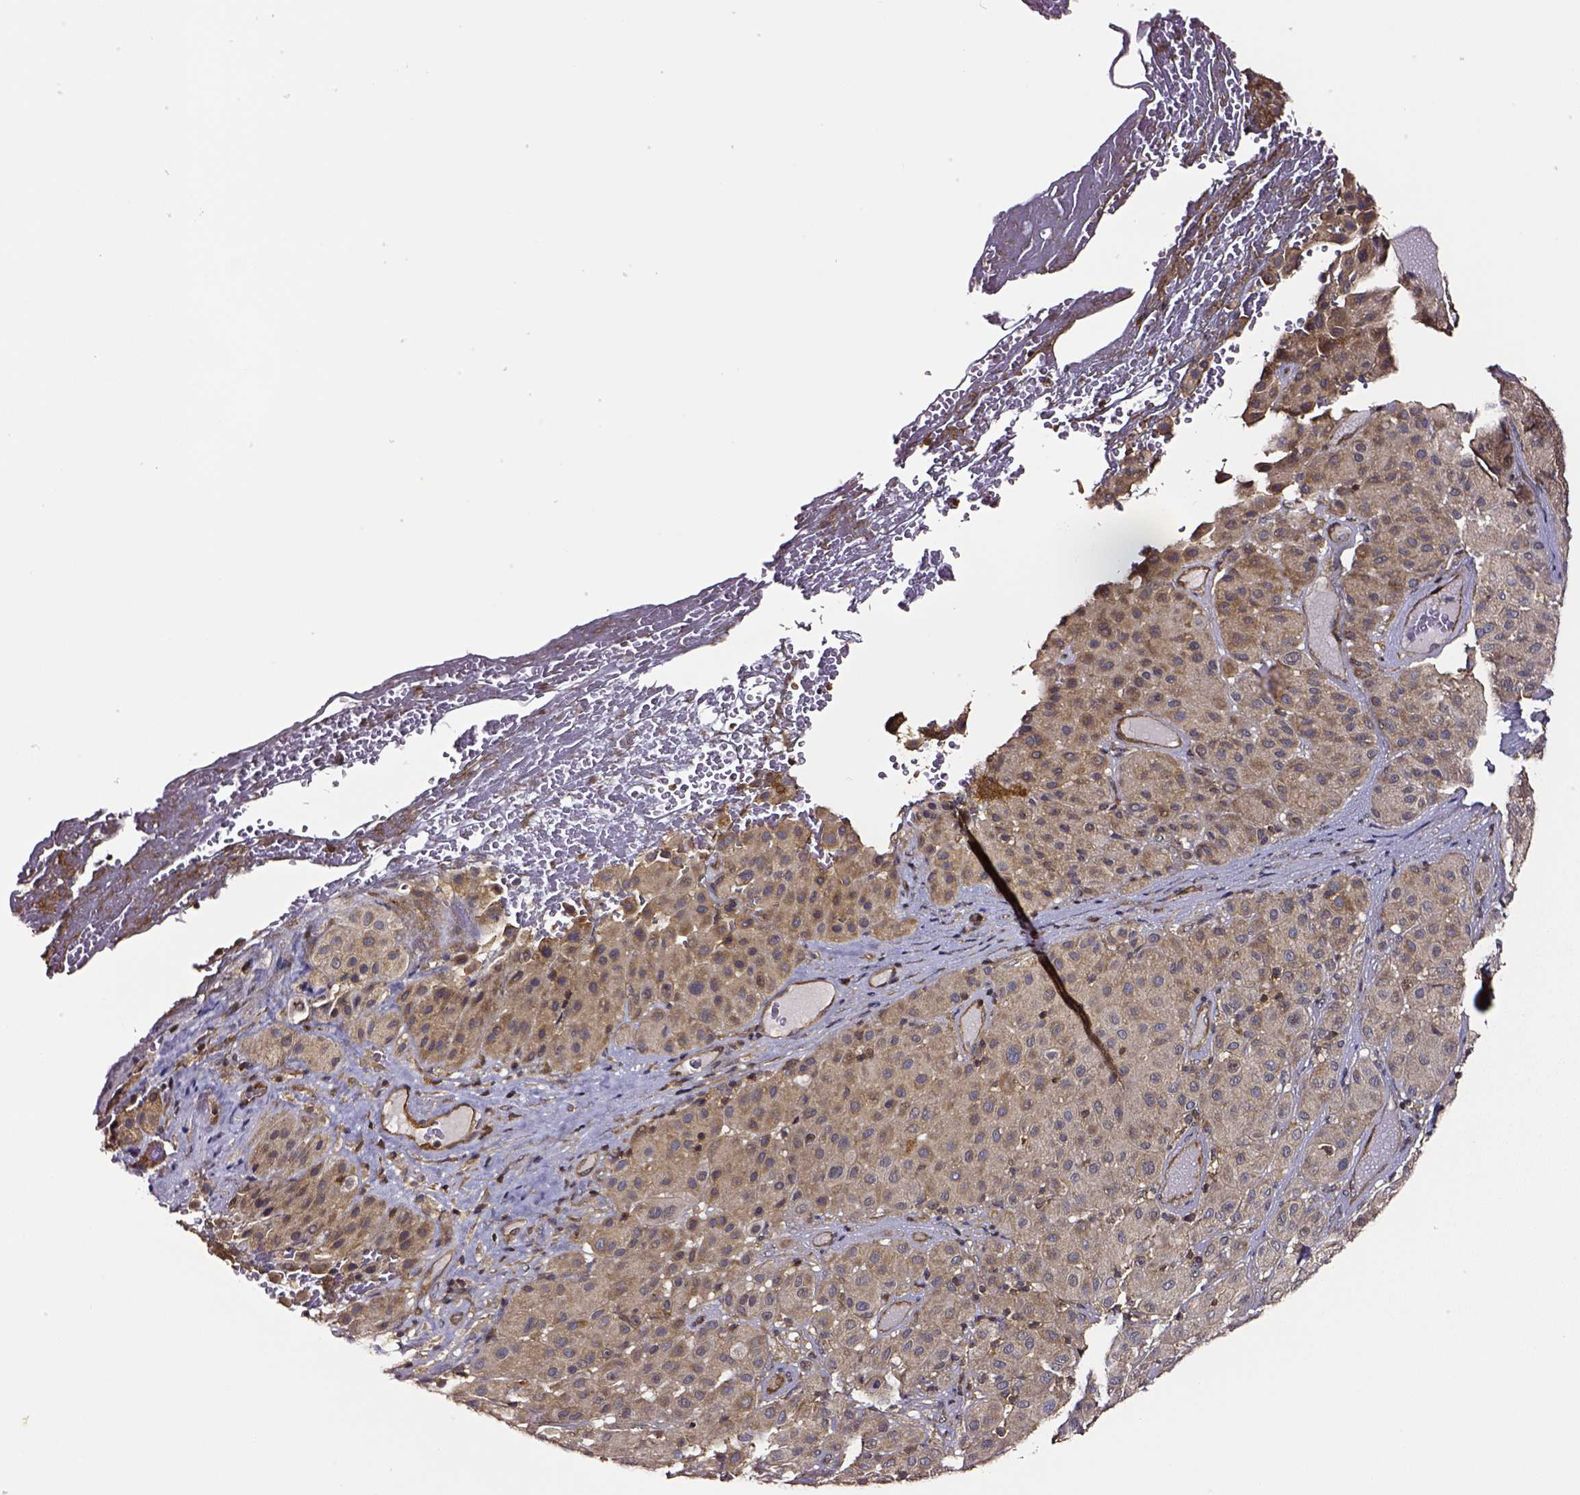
{"staining": {"intensity": "moderate", "quantity": ">75%", "location": "cytoplasmic/membranous"}, "tissue": "melanoma", "cell_type": "Tumor cells", "image_type": "cancer", "snomed": [{"axis": "morphology", "description": "Malignant melanoma, Metastatic site"}, {"axis": "topography", "description": "Smooth muscle"}], "caption": "Moderate cytoplasmic/membranous protein positivity is seen in approximately >75% of tumor cells in melanoma. The protein of interest is shown in brown color, while the nuclei are stained blue.", "gene": "RASSF5", "patient": {"sex": "male", "age": 41}}